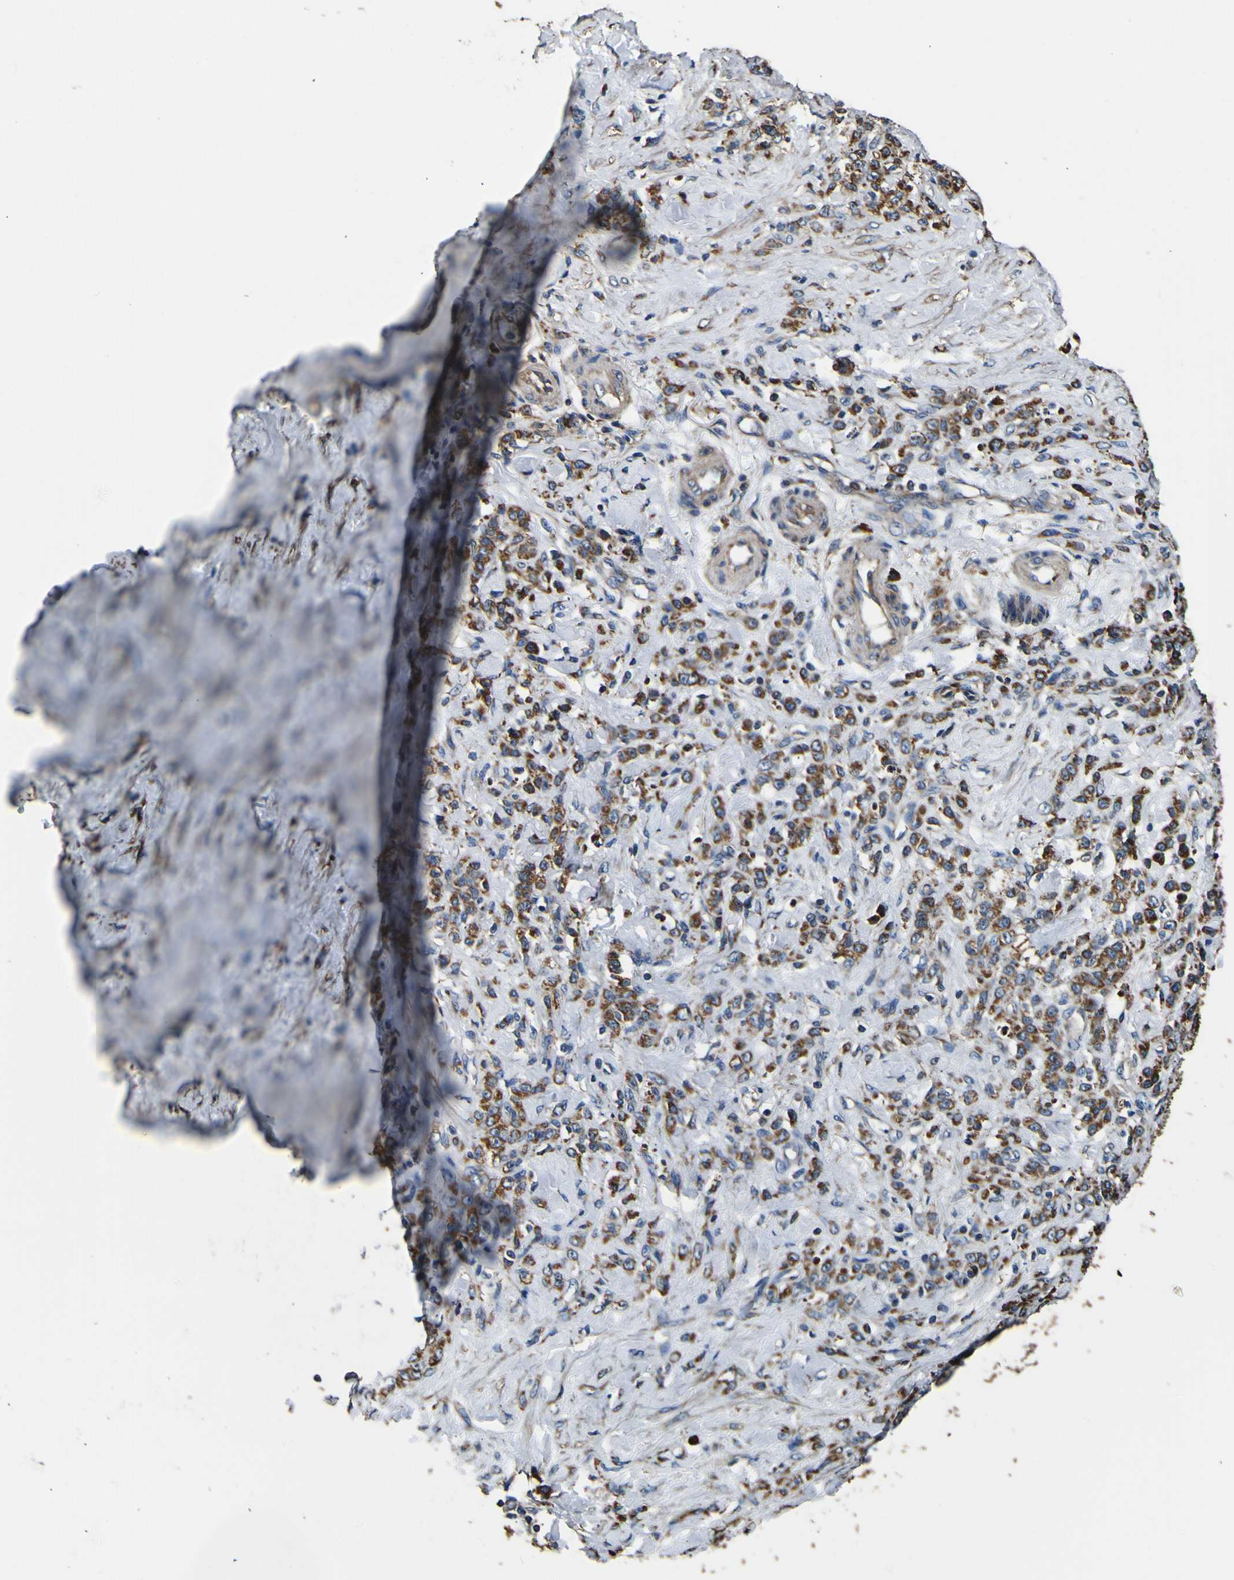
{"staining": {"intensity": "moderate", "quantity": ">75%", "location": "cytoplasmic/membranous"}, "tissue": "stomach cancer", "cell_type": "Tumor cells", "image_type": "cancer", "snomed": [{"axis": "morphology", "description": "Adenocarcinoma, NOS"}, {"axis": "topography", "description": "Stomach"}], "caption": "Protein analysis of adenocarcinoma (stomach) tissue displays moderate cytoplasmic/membranous staining in approximately >75% of tumor cells.", "gene": "INPP5A", "patient": {"sex": "male", "age": 82}}